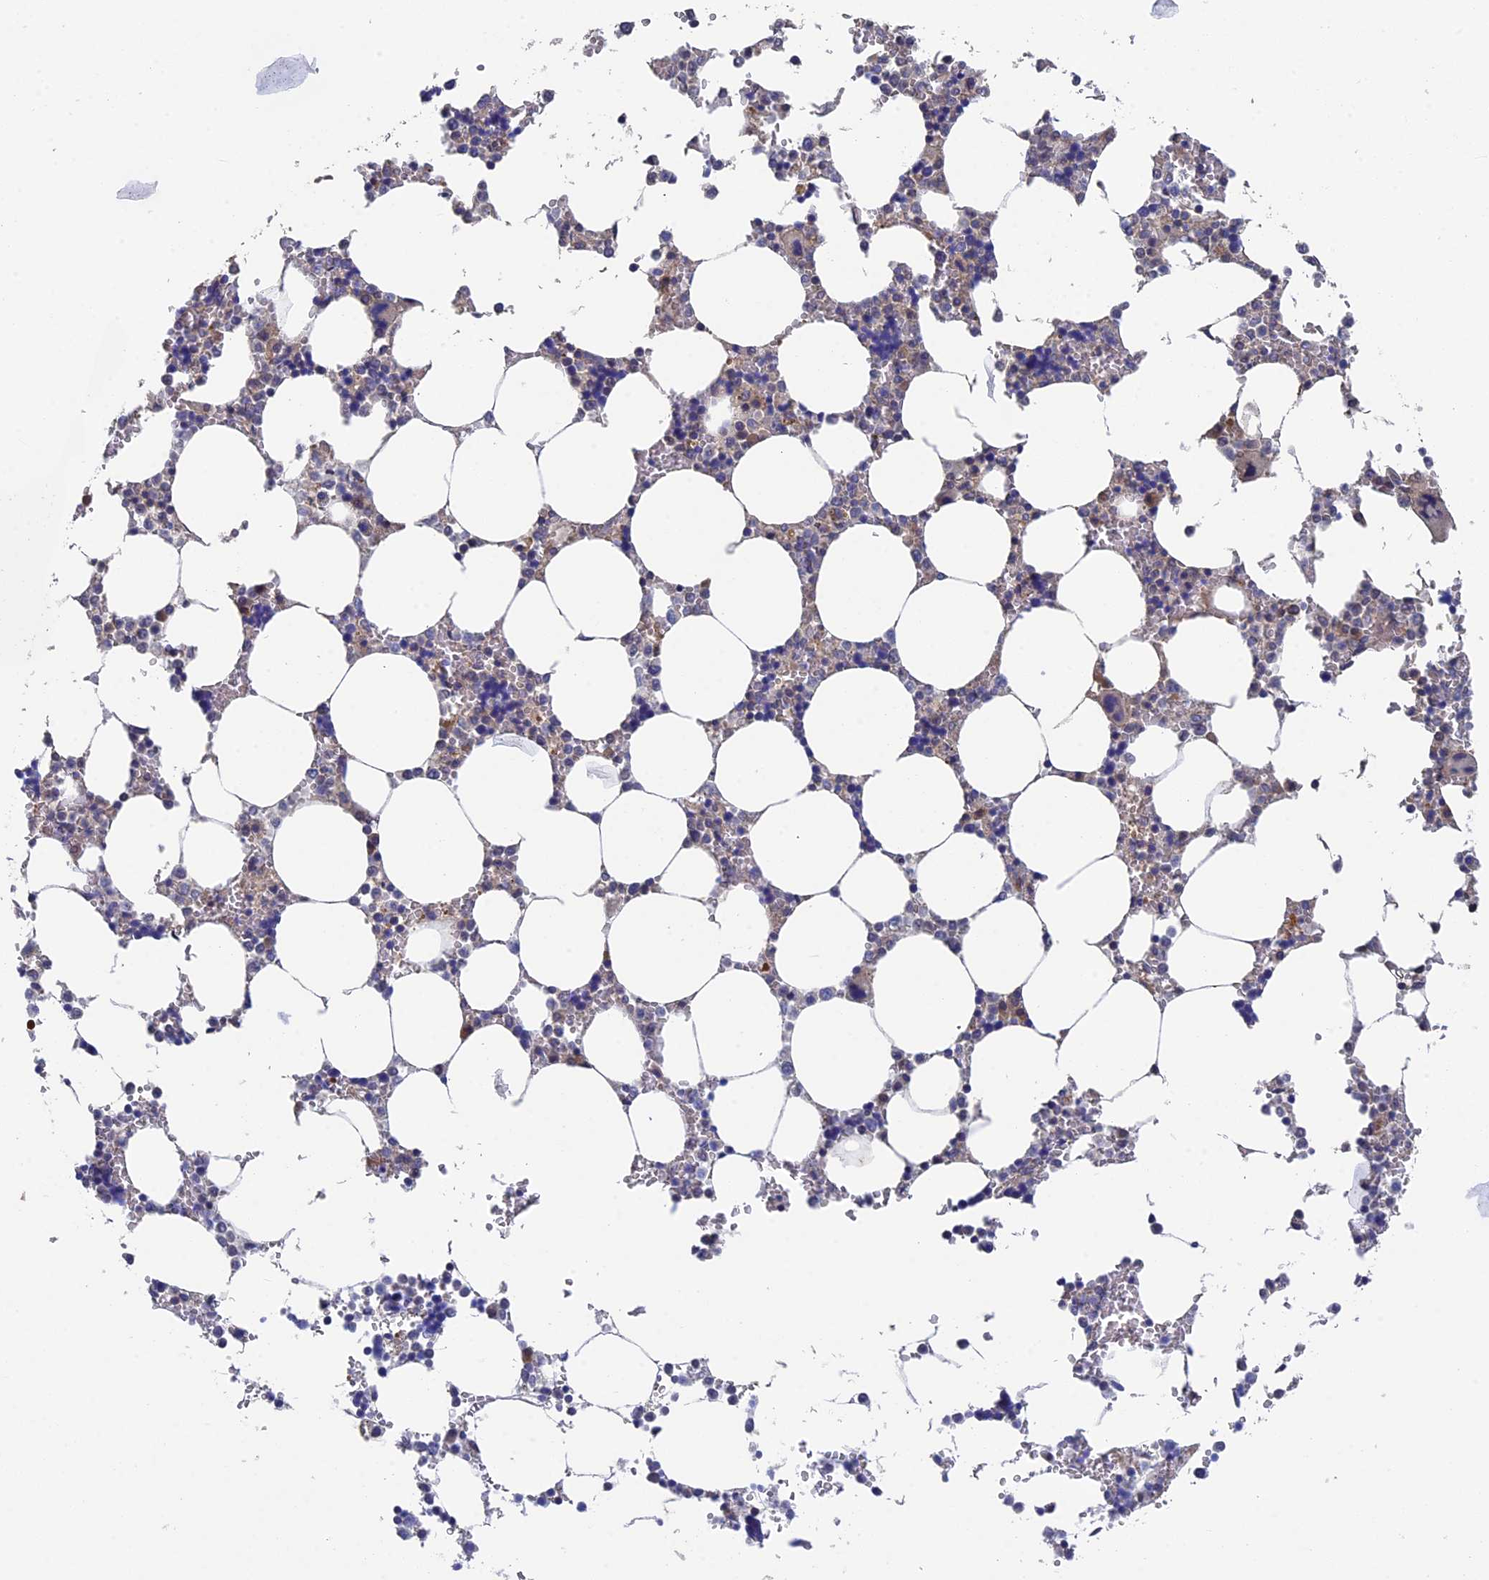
{"staining": {"intensity": "moderate", "quantity": "<25%", "location": "cytoplasmic/membranous"}, "tissue": "bone marrow", "cell_type": "Hematopoietic cells", "image_type": "normal", "snomed": [{"axis": "morphology", "description": "Normal tissue, NOS"}, {"axis": "topography", "description": "Bone marrow"}], "caption": "Approximately <25% of hematopoietic cells in benign bone marrow demonstrate moderate cytoplasmic/membranous protein positivity as visualized by brown immunohistochemical staining.", "gene": "LCMT1", "patient": {"sex": "male", "age": 64}}